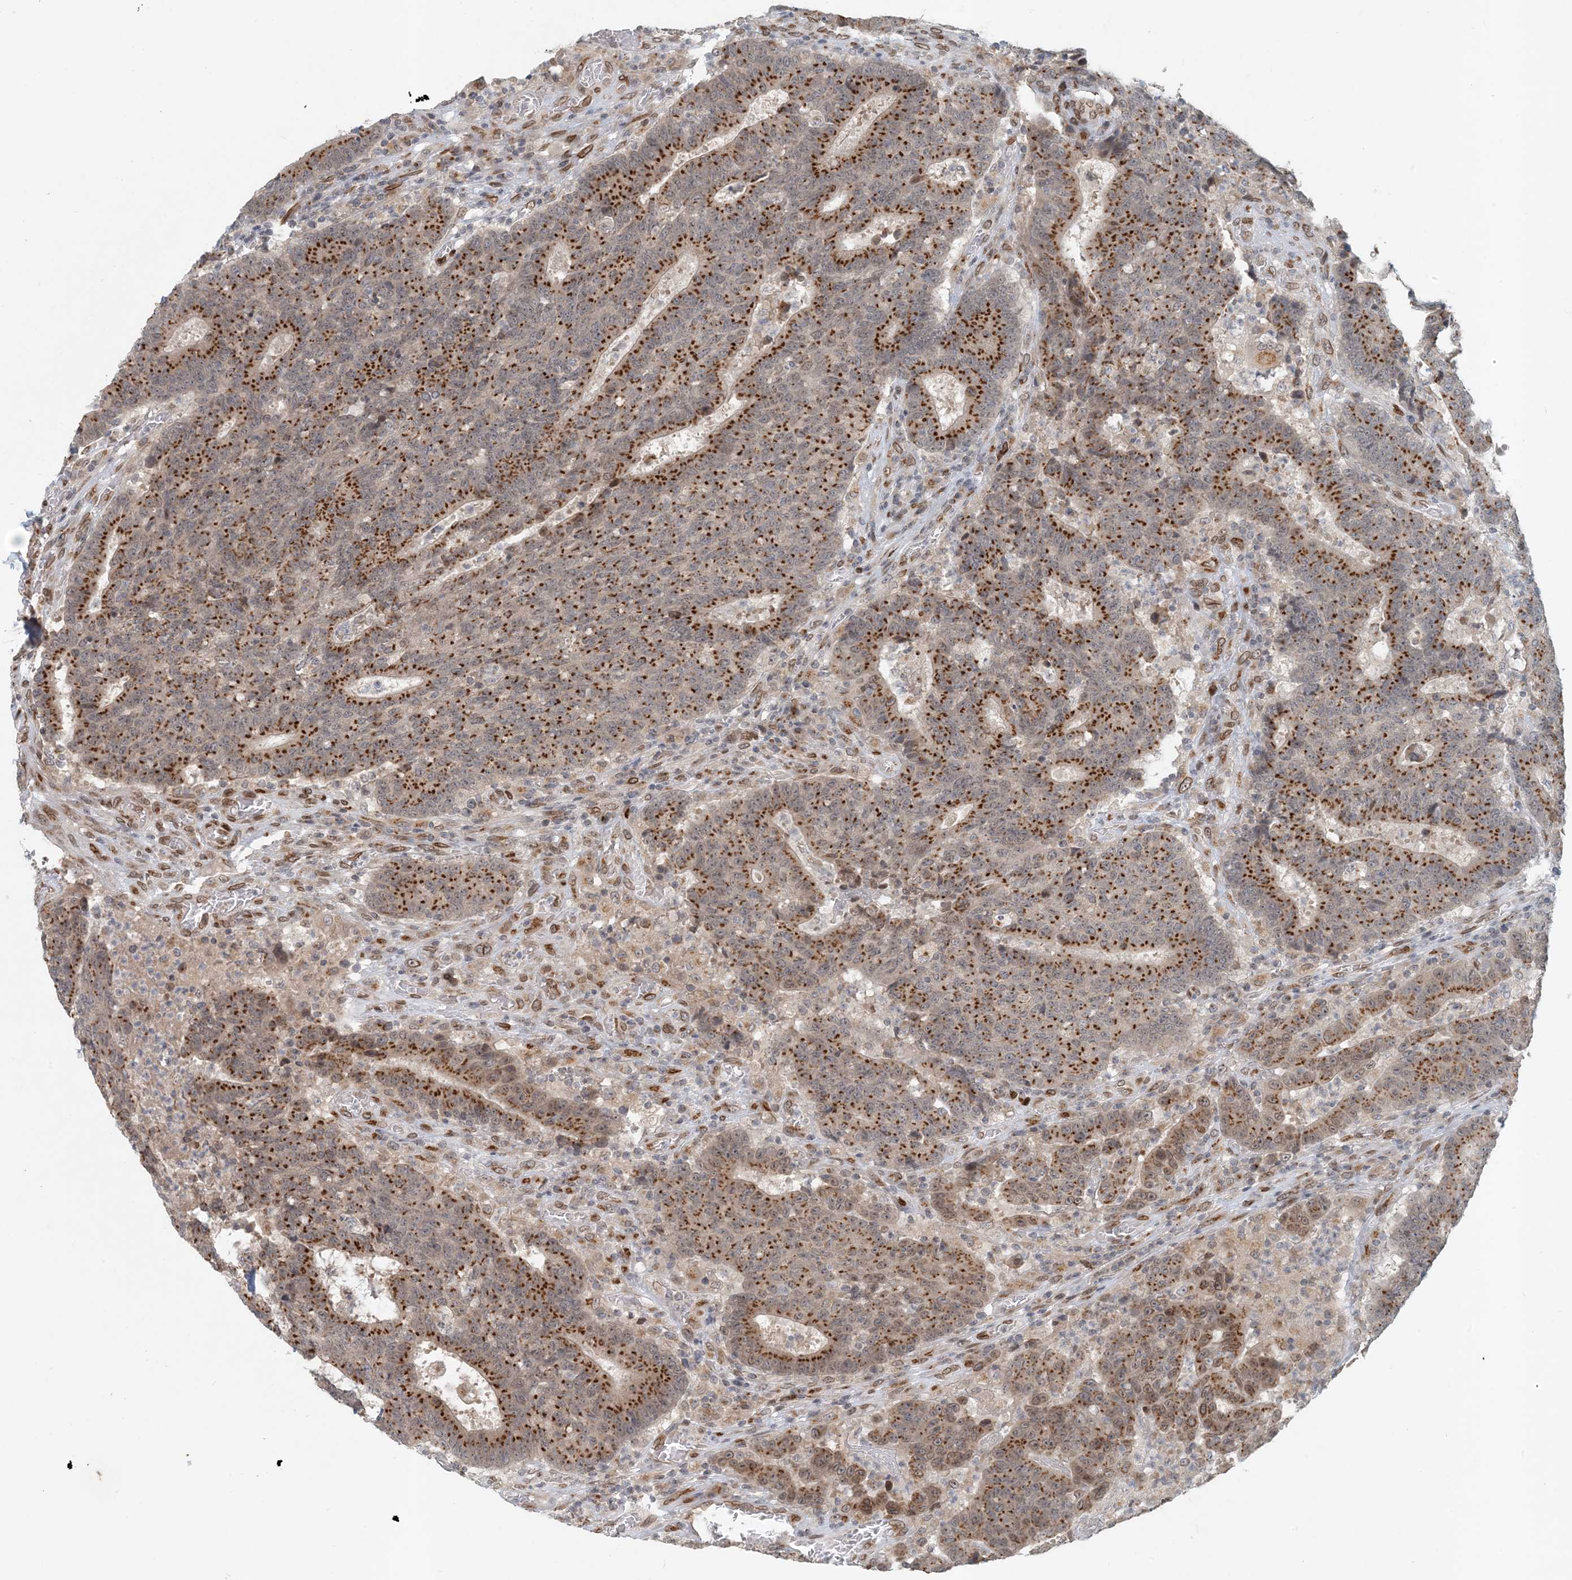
{"staining": {"intensity": "strong", "quantity": "25%-75%", "location": "cytoplasmic/membranous"}, "tissue": "colorectal cancer", "cell_type": "Tumor cells", "image_type": "cancer", "snomed": [{"axis": "morphology", "description": "Adenocarcinoma, NOS"}, {"axis": "topography", "description": "Colon"}], "caption": "This is a histology image of IHC staining of colorectal adenocarcinoma, which shows strong expression in the cytoplasmic/membranous of tumor cells.", "gene": "SLC35A2", "patient": {"sex": "female", "age": 75}}